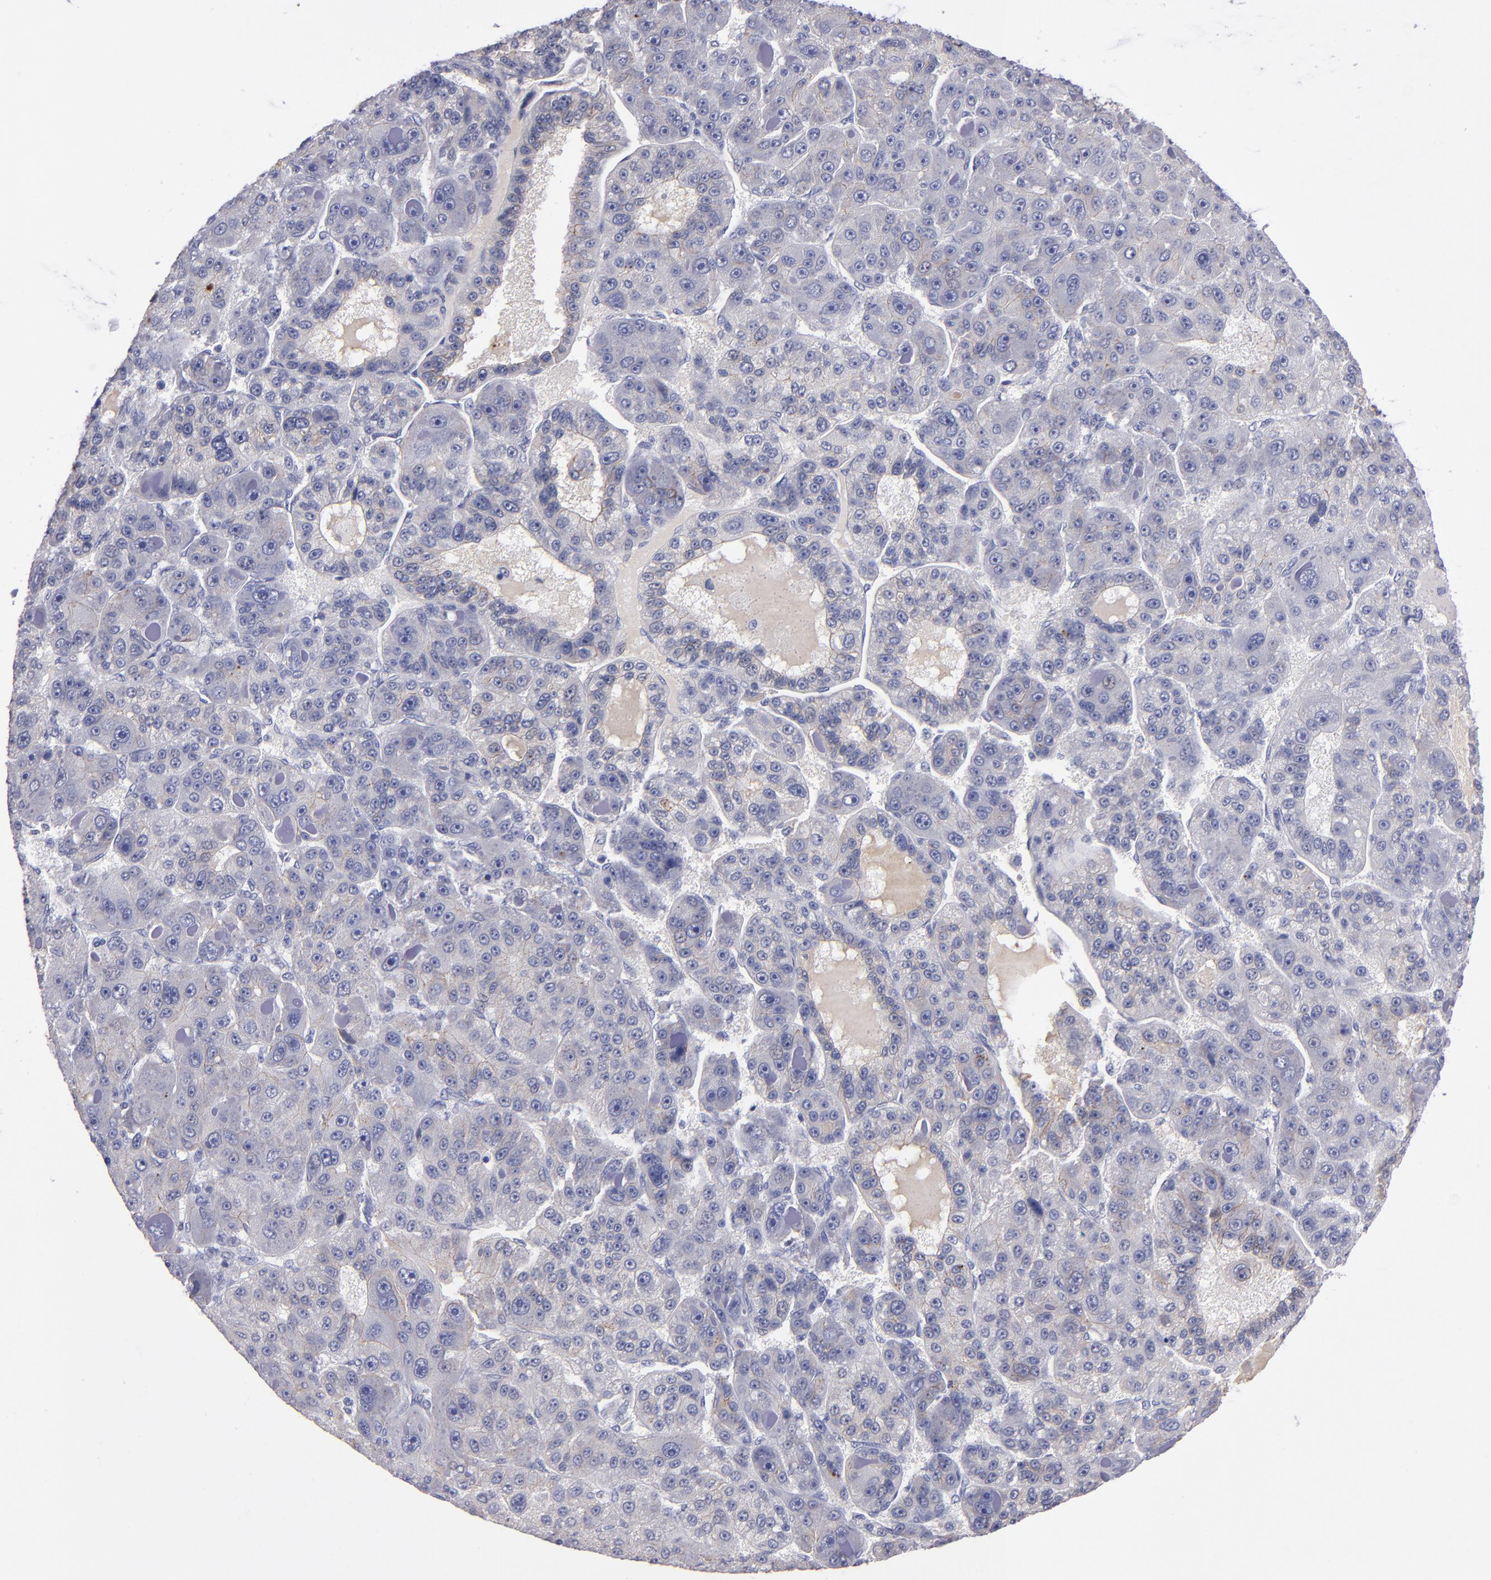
{"staining": {"intensity": "weak", "quantity": "25%-75%", "location": "cytoplasmic/membranous"}, "tissue": "liver cancer", "cell_type": "Tumor cells", "image_type": "cancer", "snomed": [{"axis": "morphology", "description": "Carcinoma, Hepatocellular, NOS"}, {"axis": "topography", "description": "Liver"}], "caption": "Protein staining shows weak cytoplasmic/membranous expression in approximately 25%-75% of tumor cells in liver cancer (hepatocellular carcinoma).", "gene": "CDH3", "patient": {"sex": "male", "age": 76}}